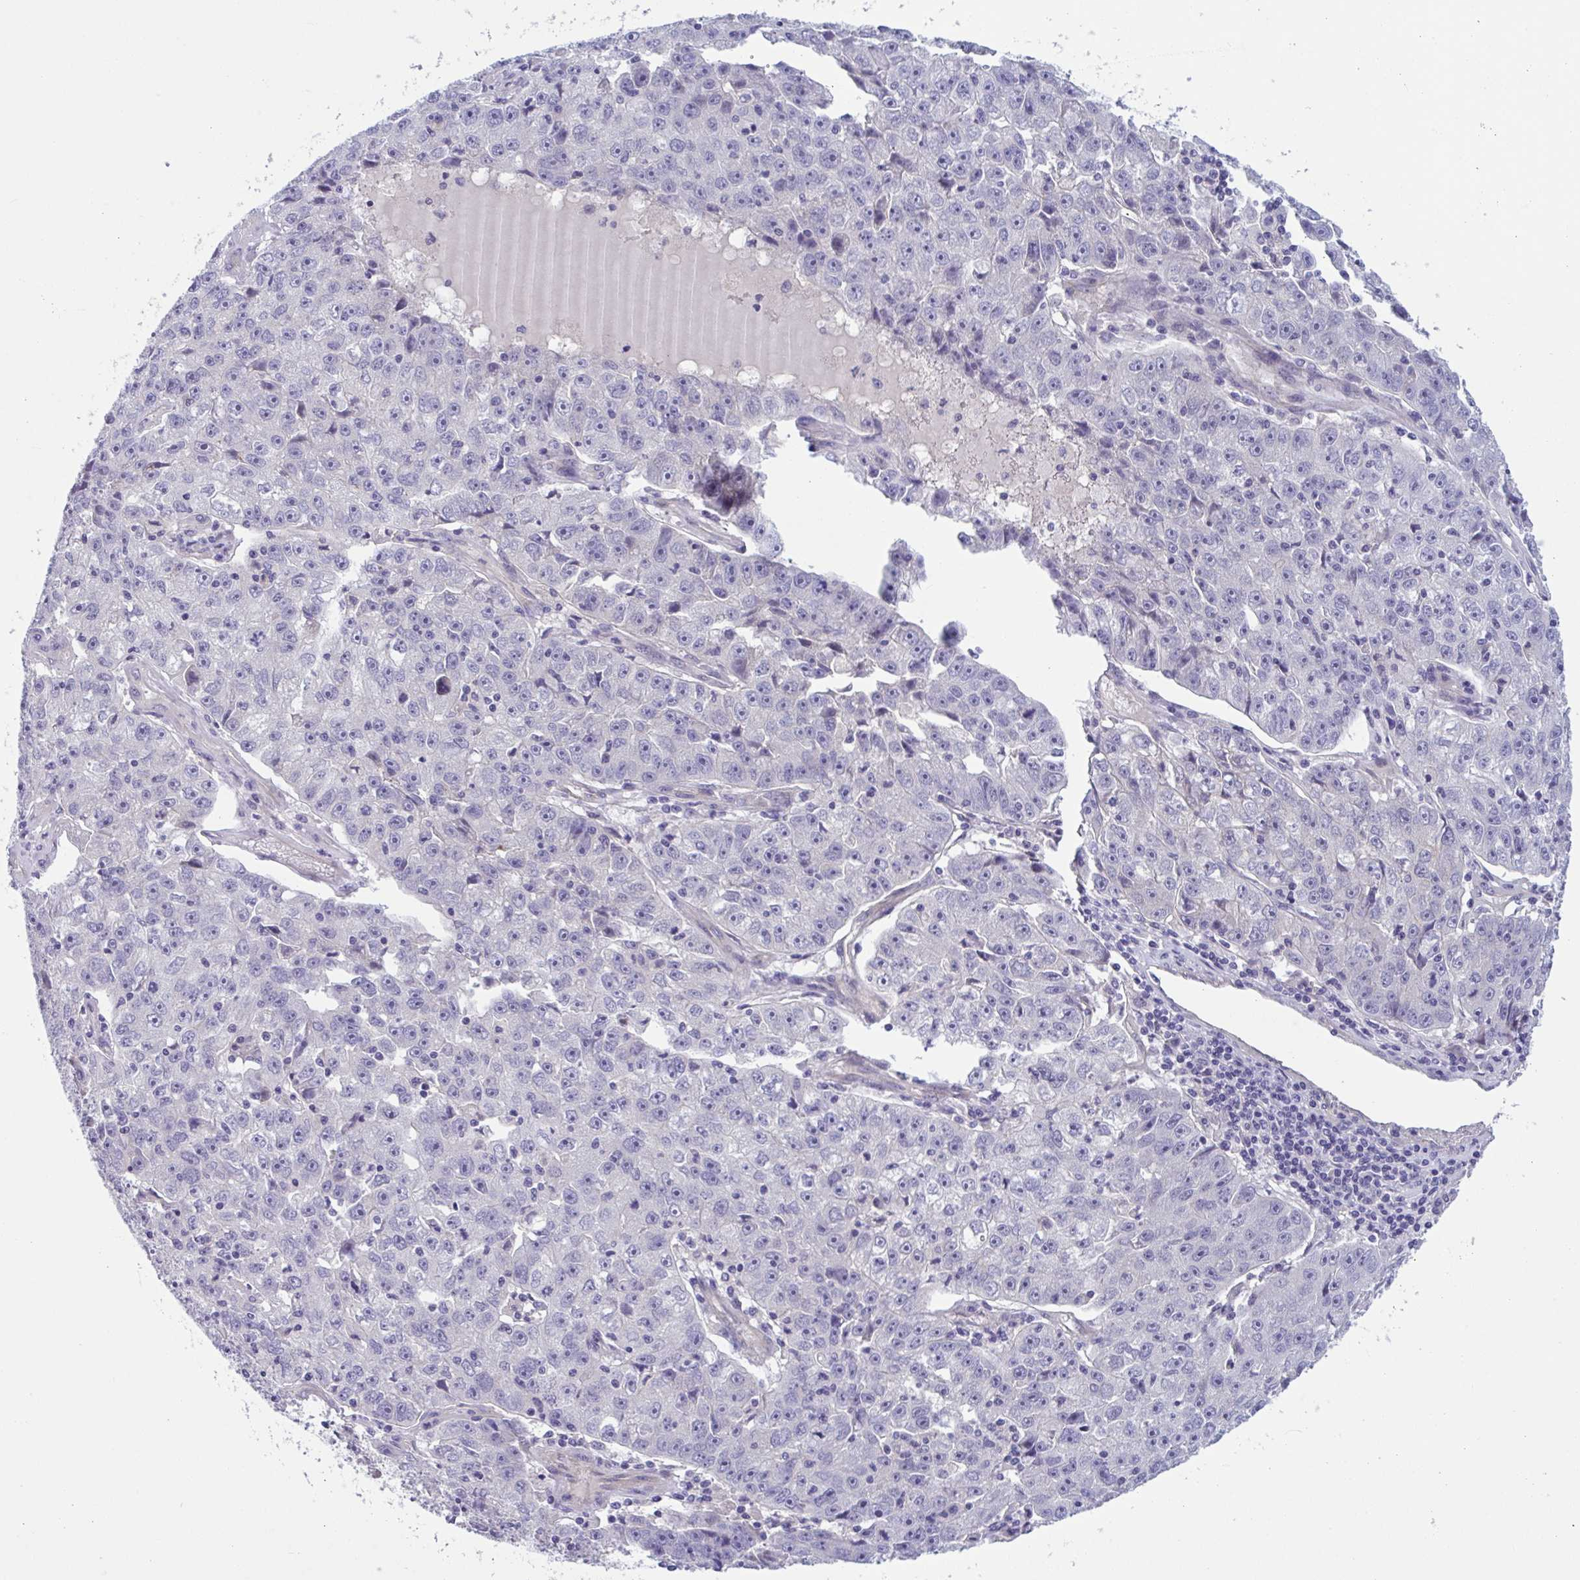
{"staining": {"intensity": "negative", "quantity": "none", "location": "none"}, "tissue": "lung cancer", "cell_type": "Tumor cells", "image_type": "cancer", "snomed": [{"axis": "morphology", "description": "Normal morphology"}, {"axis": "morphology", "description": "Adenocarcinoma, NOS"}, {"axis": "topography", "description": "Lymph node"}, {"axis": "topography", "description": "Lung"}], "caption": "There is no significant positivity in tumor cells of adenocarcinoma (lung).", "gene": "TTC7B", "patient": {"sex": "female", "age": 57}}